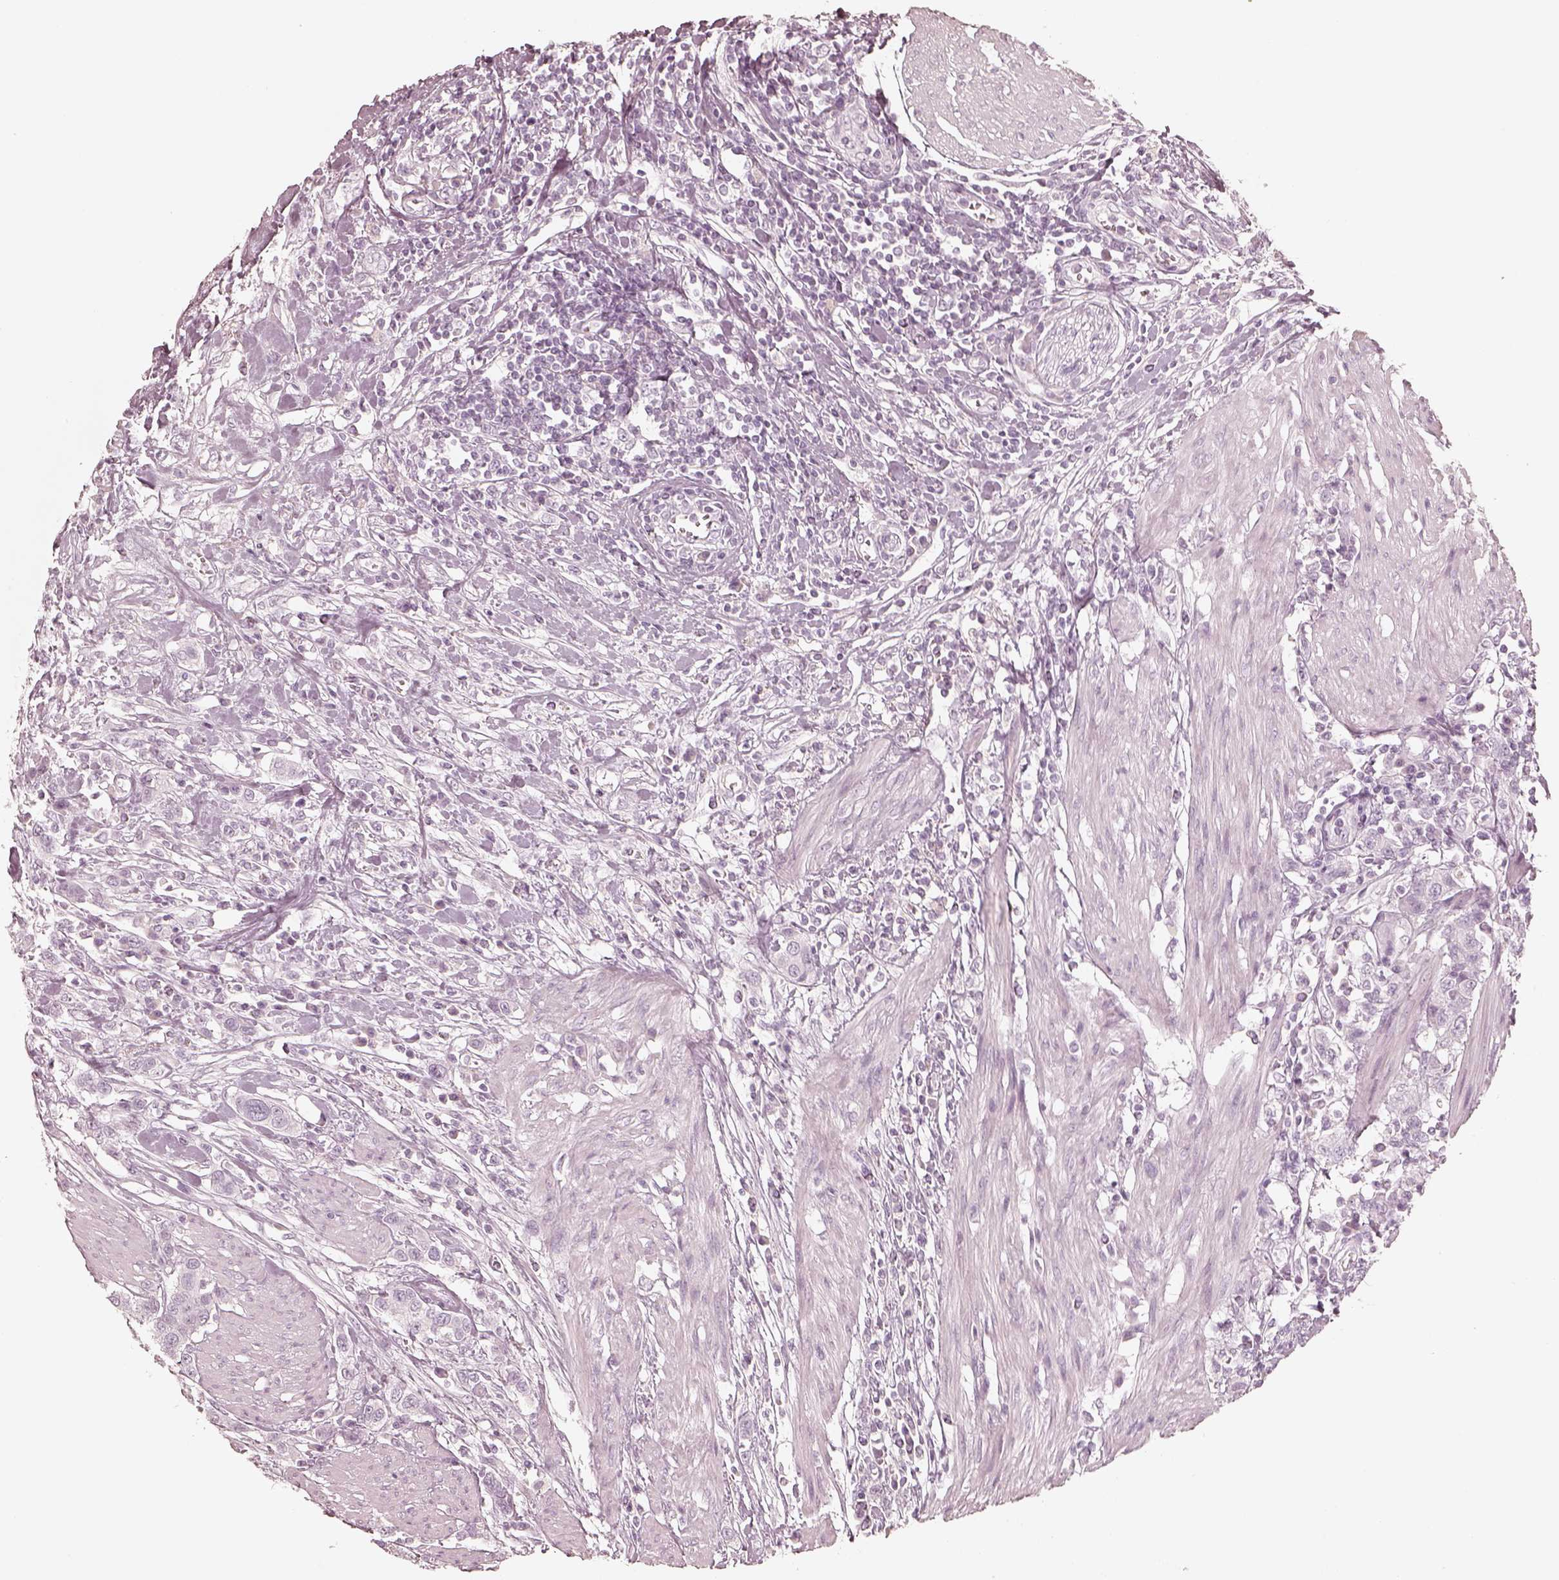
{"staining": {"intensity": "negative", "quantity": "none", "location": "none"}, "tissue": "urothelial cancer", "cell_type": "Tumor cells", "image_type": "cancer", "snomed": [{"axis": "morphology", "description": "Urothelial carcinoma, High grade"}, {"axis": "topography", "description": "Urinary bladder"}], "caption": "The IHC photomicrograph has no significant expression in tumor cells of urothelial cancer tissue. Brightfield microscopy of immunohistochemistry stained with DAB (3,3'-diaminobenzidine) (brown) and hematoxylin (blue), captured at high magnification.", "gene": "KRT82", "patient": {"sex": "female", "age": 58}}